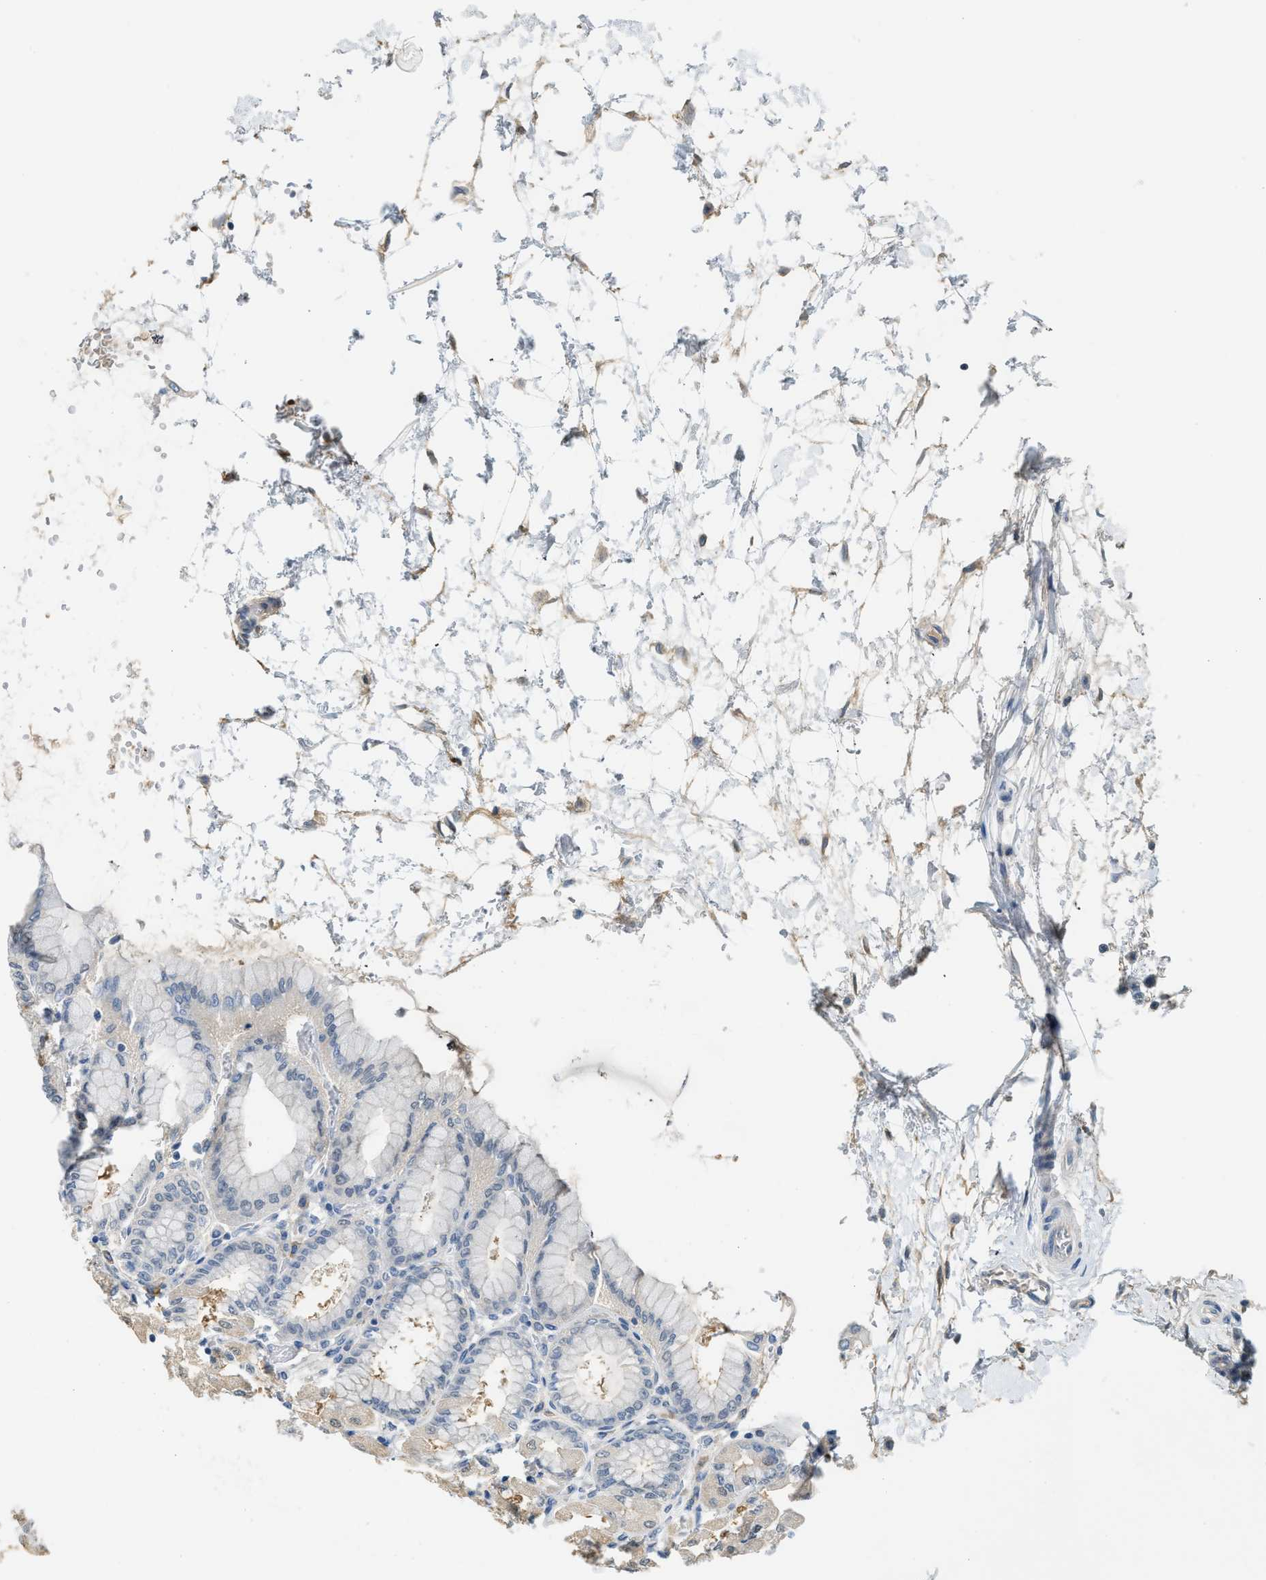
{"staining": {"intensity": "negative", "quantity": "none", "location": "none"}, "tissue": "stomach", "cell_type": "Glandular cells", "image_type": "normal", "snomed": [{"axis": "morphology", "description": "Normal tissue, NOS"}, {"axis": "topography", "description": "Stomach, upper"}], "caption": "This is an immunohistochemistry photomicrograph of benign human stomach. There is no staining in glandular cells.", "gene": "TMEM154", "patient": {"sex": "female", "age": 56}}